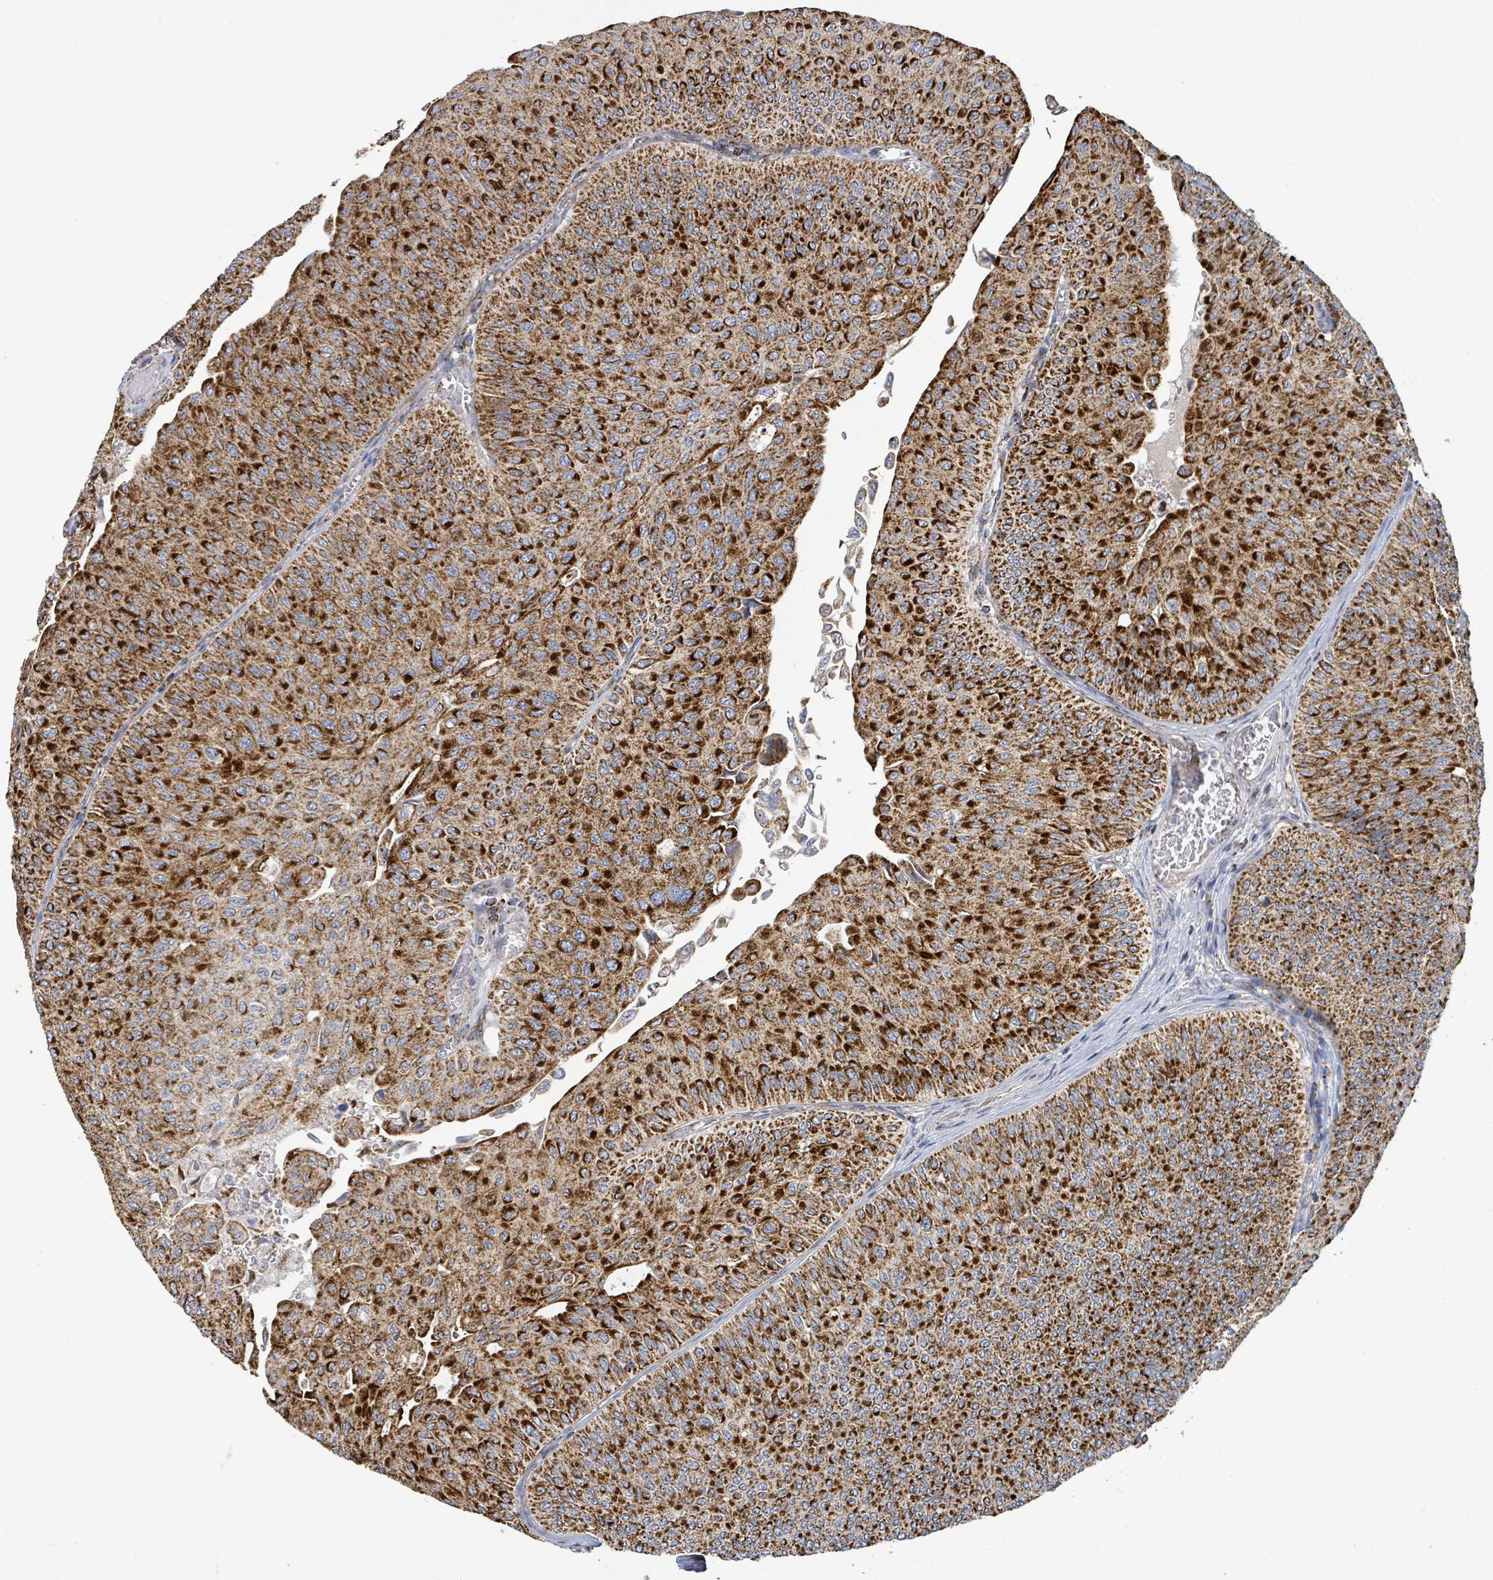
{"staining": {"intensity": "strong", "quantity": ">75%", "location": "cytoplasmic/membranous"}, "tissue": "urothelial cancer", "cell_type": "Tumor cells", "image_type": "cancer", "snomed": [{"axis": "morphology", "description": "Urothelial carcinoma, NOS"}, {"axis": "topography", "description": "Urinary bladder"}], "caption": "Protein expression analysis of human urothelial cancer reveals strong cytoplasmic/membranous staining in about >75% of tumor cells.", "gene": "SUCLG2", "patient": {"sex": "male", "age": 59}}